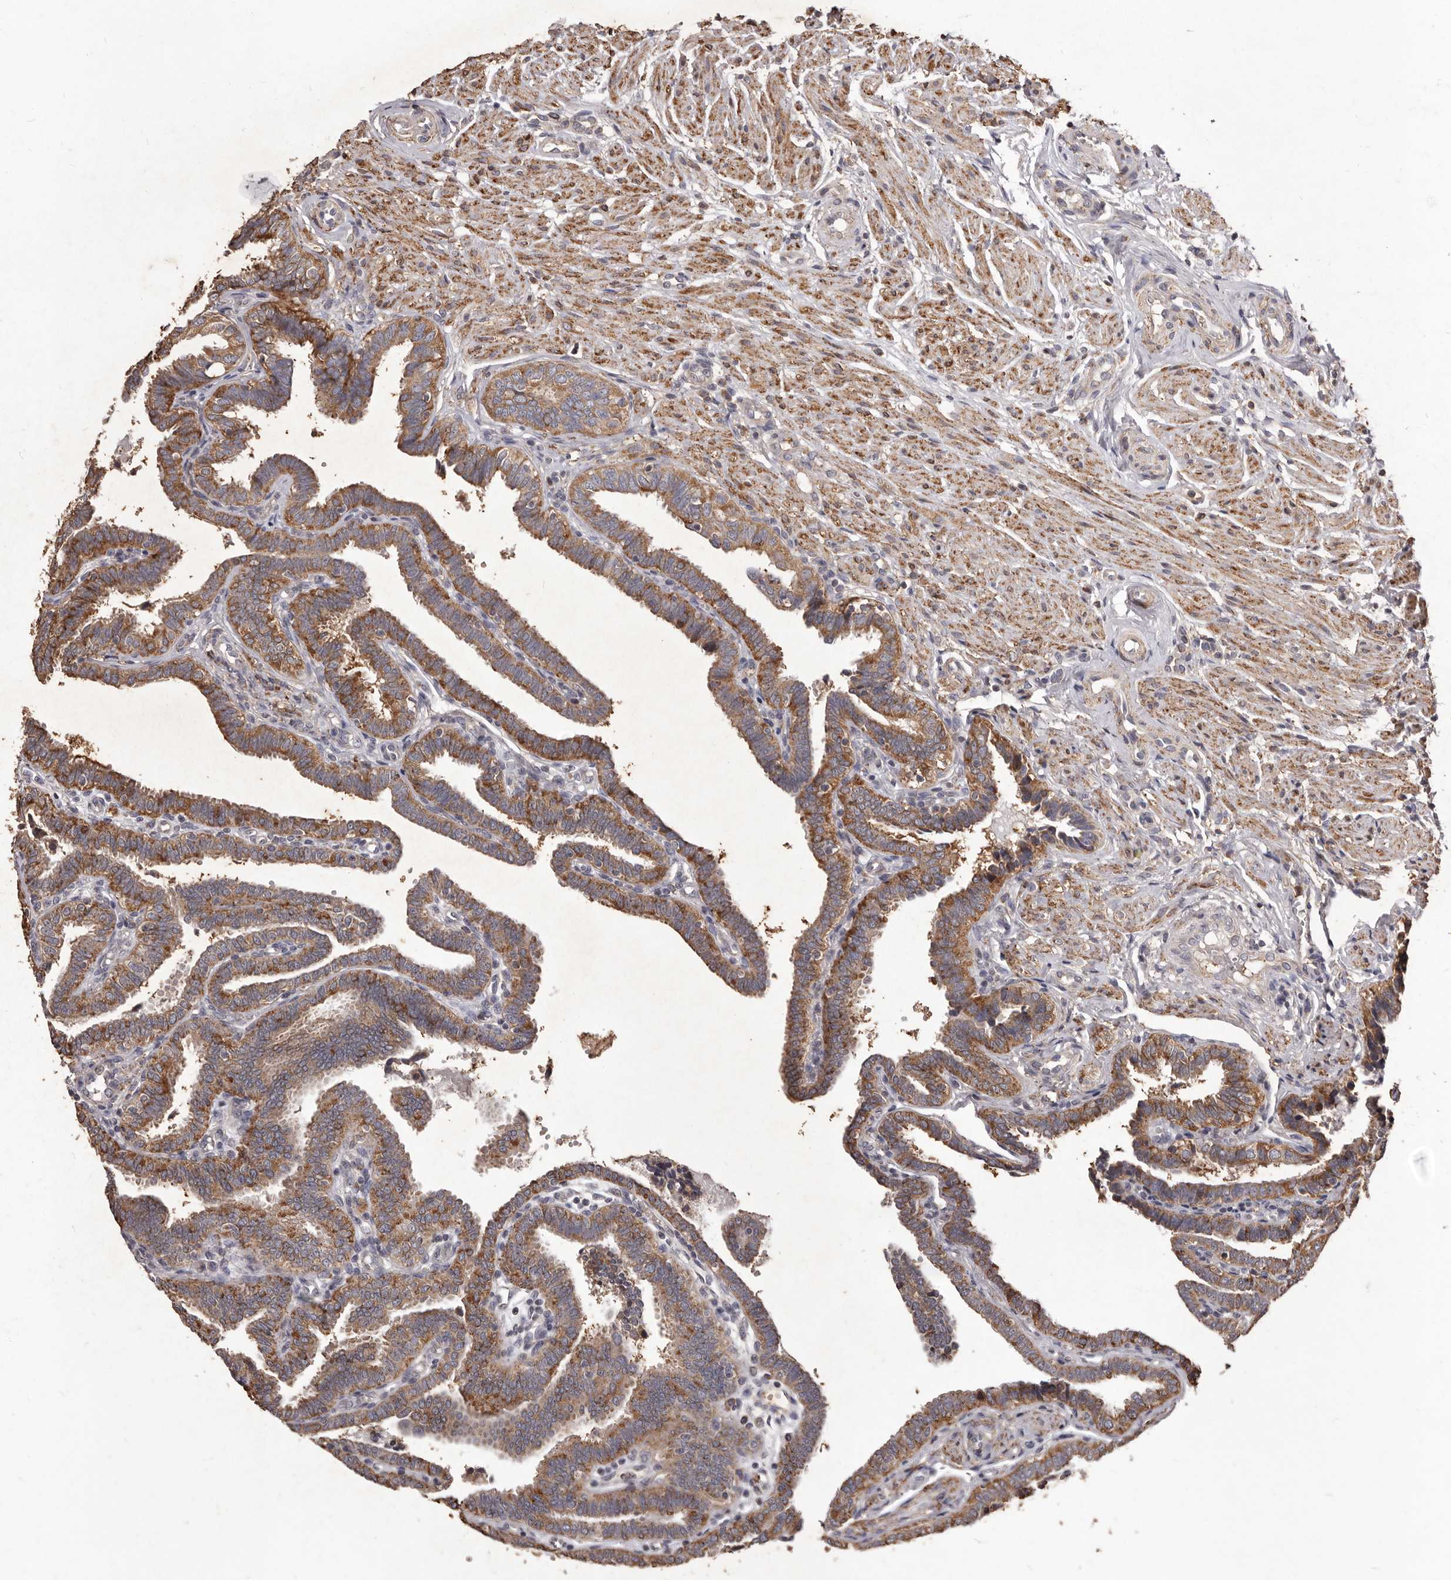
{"staining": {"intensity": "moderate", "quantity": ">75%", "location": "cytoplasmic/membranous"}, "tissue": "fallopian tube", "cell_type": "Glandular cells", "image_type": "normal", "snomed": [{"axis": "morphology", "description": "Normal tissue, NOS"}, {"axis": "topography", "description": "Fallopian tube"}], "caption": "A high-resolution image shows IHC staining of benign fallopian tube, which displays moderate cytoplasmic/membranous staining in approximately >75% of glandular cells. The protein is stained brown, and the nuclei are stained in blue (DAB IHC with brightfield microscopy, high magnification).", "gene": "CXCL14", "patient": {"sex": "female", "age": 39}}